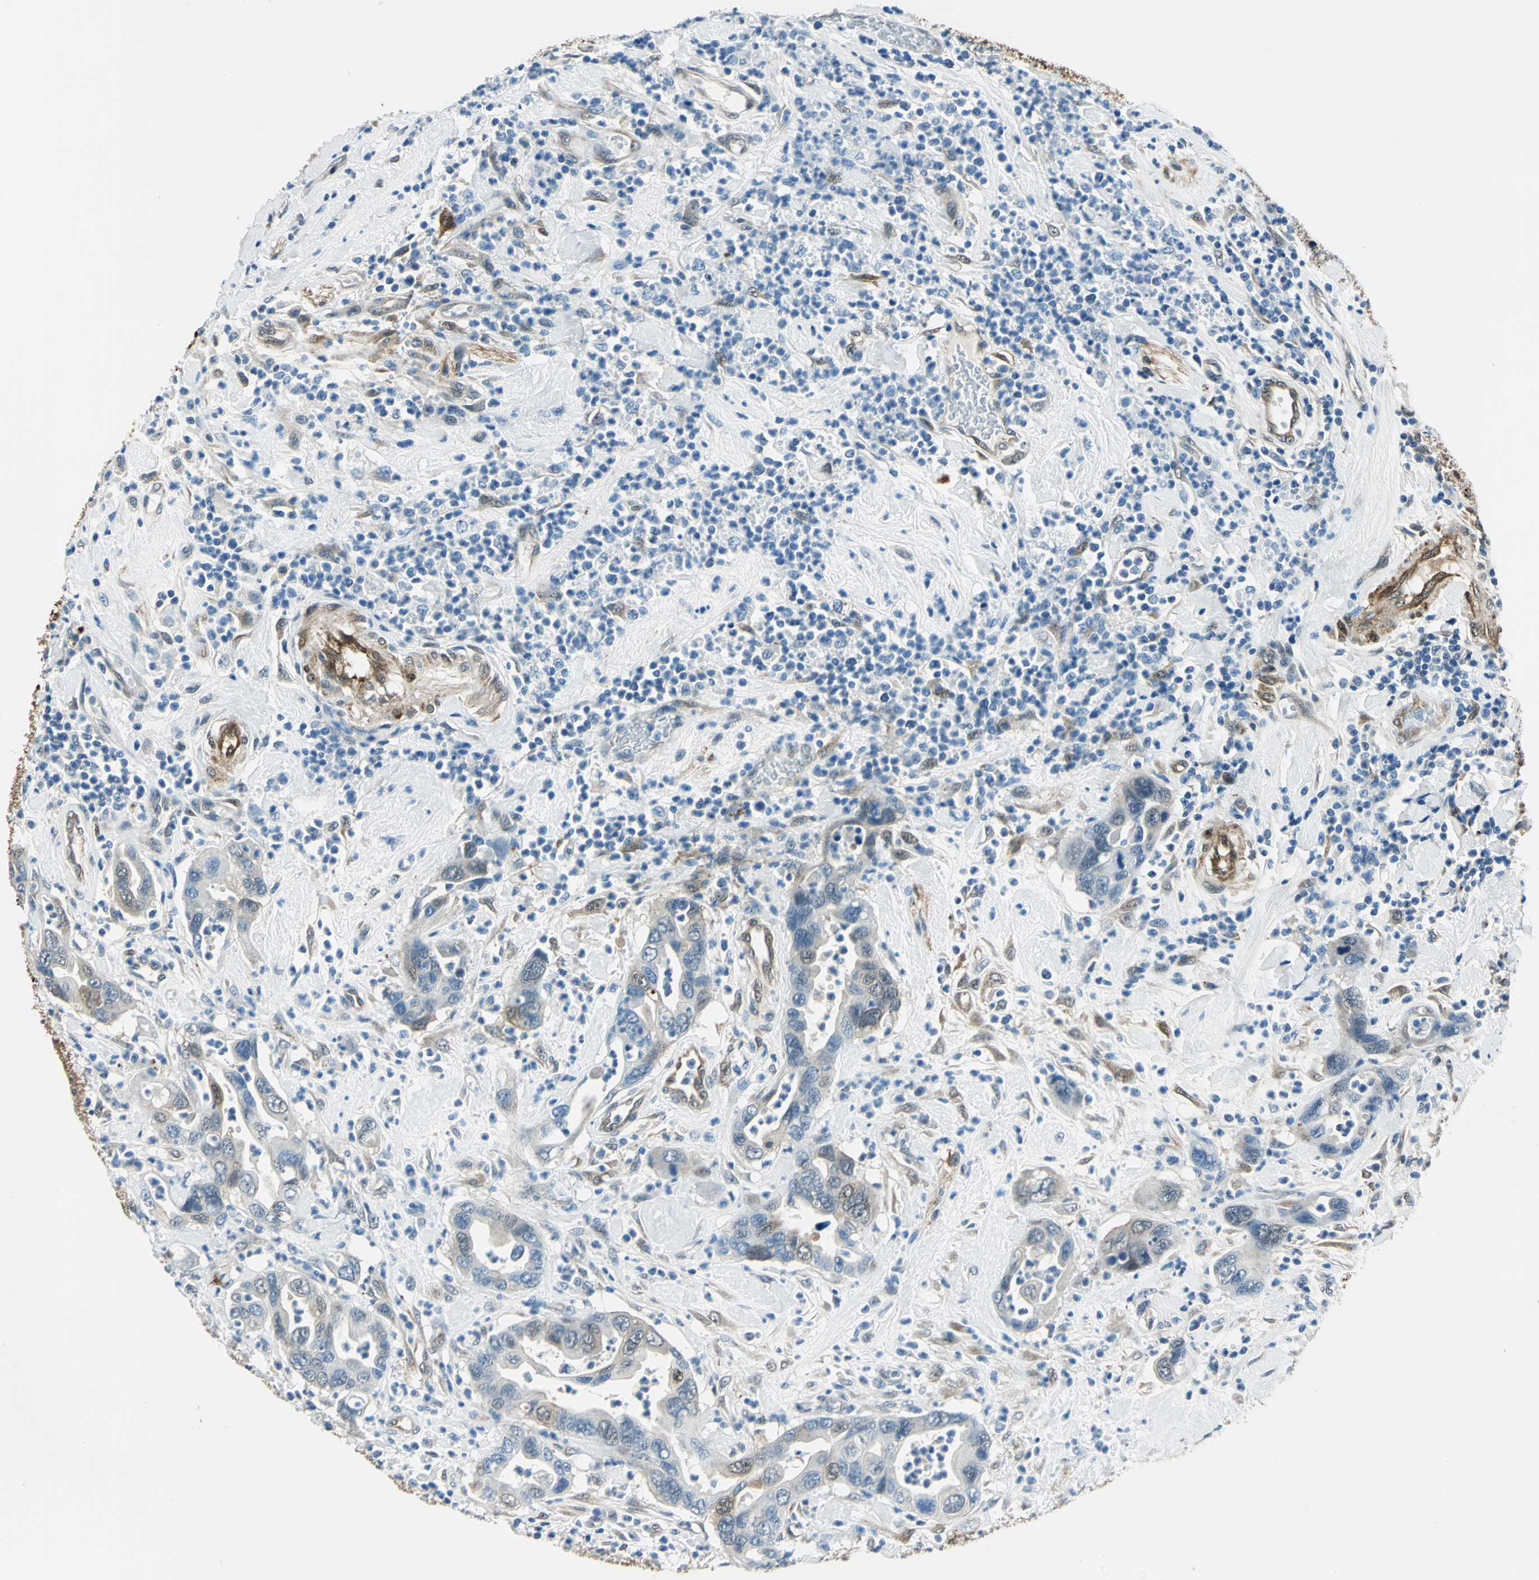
{"staining": {"intensity": "weak", "quantity": "<25%", "location": "cytoplasmic/membranous"}, "tissue": "pancreatic cancer", "cell_type": "Tumor cells", "image_type": "cancer", "snomed": [{"axis": "morphology", "description": "Adenocarcinoma, NOS"}, {"axis": "topography", "description": "Pancreas"}], "caption": "Immunohistochemical staining of human pancreatic adenocarcinoma displays no significant staining in tumor cells.", "gene": "HSPB1", "patient": {"sex": "female", "age": 71}}